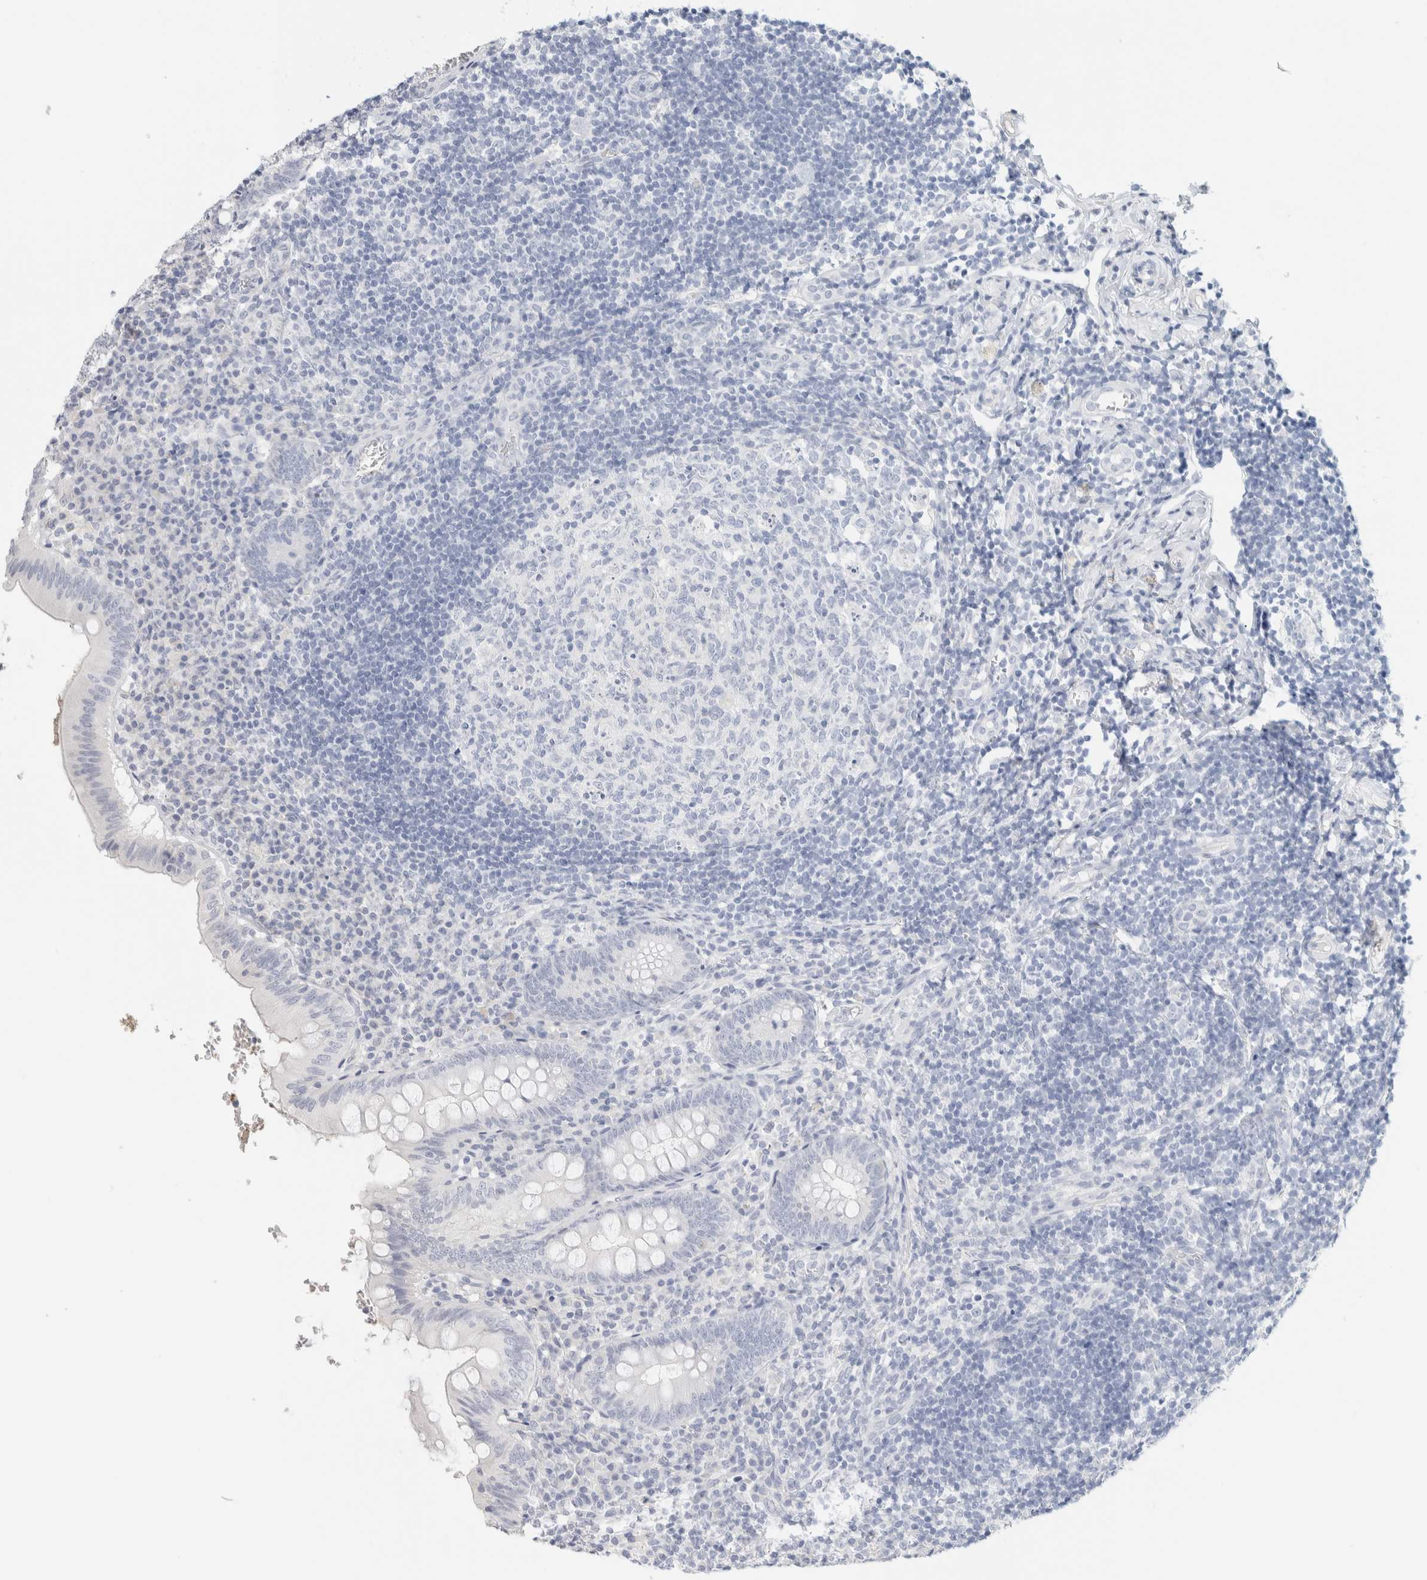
{"staining": {"intensity": "negative", "quantity": "none", "location": "none"}, "tissue": "appendix", "cell_type": "Glandular cells", "image_type": "normal", "snomed": [{"axis": "morphology", "description": "Normal tissue, NOS"}, {"axis": "topography", "description": "Appendix"}], "caption": "Glandular cells show no significant positivity in unremarkable appendix. (Stains: DAB (3,3'-diaminobenzidine) IHC with hematoxylin counter stain, Microscopy: brightfield microscopy at high magnification).", "gene": "NEFM", "patient": {"sex": "male", "age": 8}}